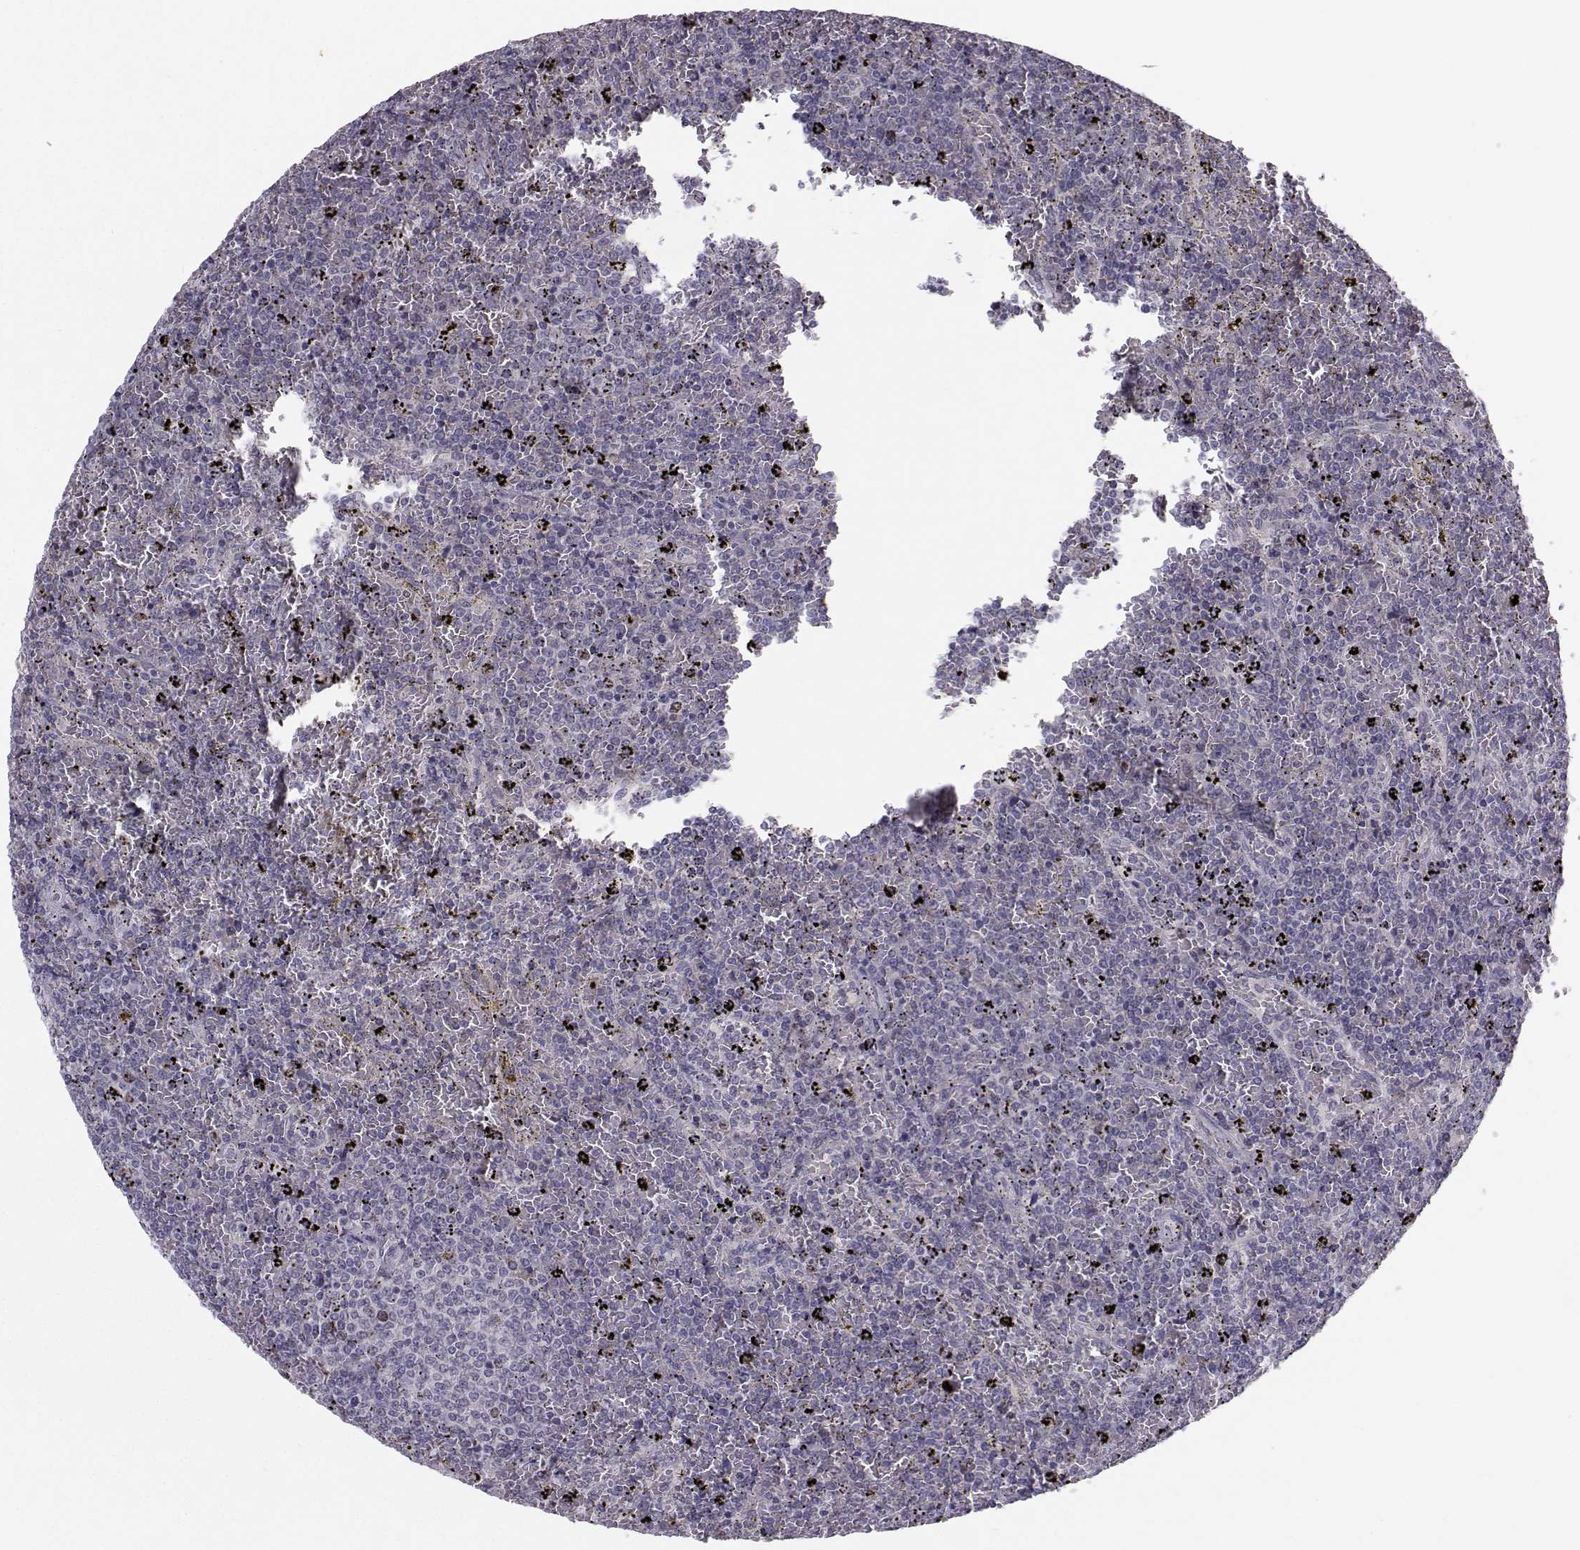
{"staining": {"intensity": "negative", "quantity": "none", "location": "none"}, "tissue": "lymphoma", "cell_type": "Tumor cells", "image_type": "cancer", "snomed": [{"axis": "morphology", "description": "Malignant lymphoma, non-Hodgkin's type, Low grade"}, {"axis": "topography", "description": "Spleen"}], "caption": "IHC of human lymphoma demonstrates no positivity in tumor cells.", "gene": "LRP8", "patient": {"sex": "female", "age": 77}}